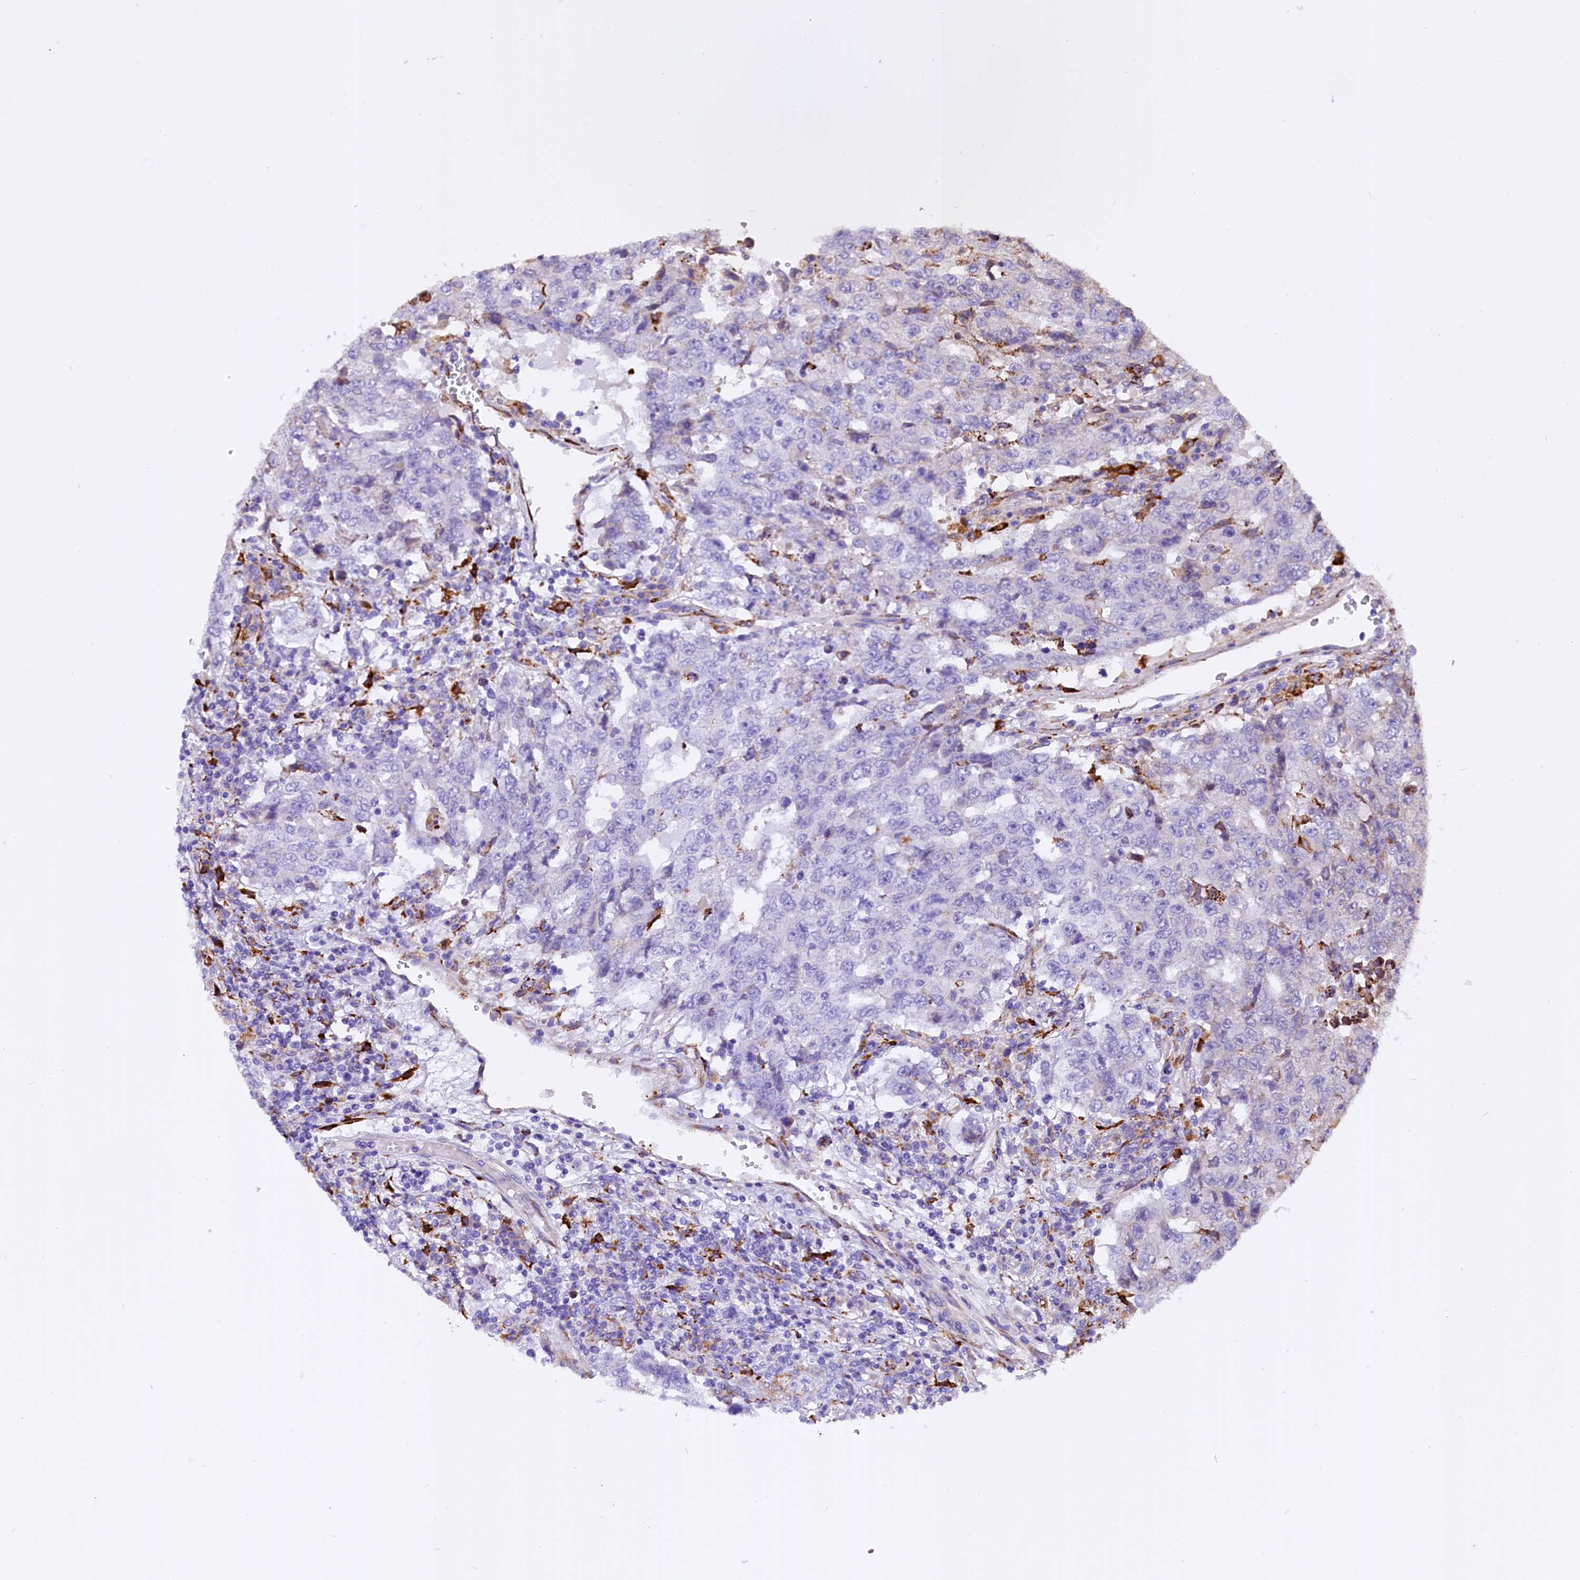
{"staining": {"intensity": "negative", "quantity": "none", "location": "none"}, "tissue": "testis cancer", "cell_type": "Tumor cells", "image_type": "cancer", "snomed": [{"axis": "morphology", "description": "Carcinoma, Embryonal, NOS"}, {"axis": "topography", "description": "Testis"}], "caption": "Micrograph shows no protein expression in tumor cells of testis cancer (embryonal carcinoma) tissue.", "gene": "CMTR2", "patient": {"sex": "male", "age": 26}}